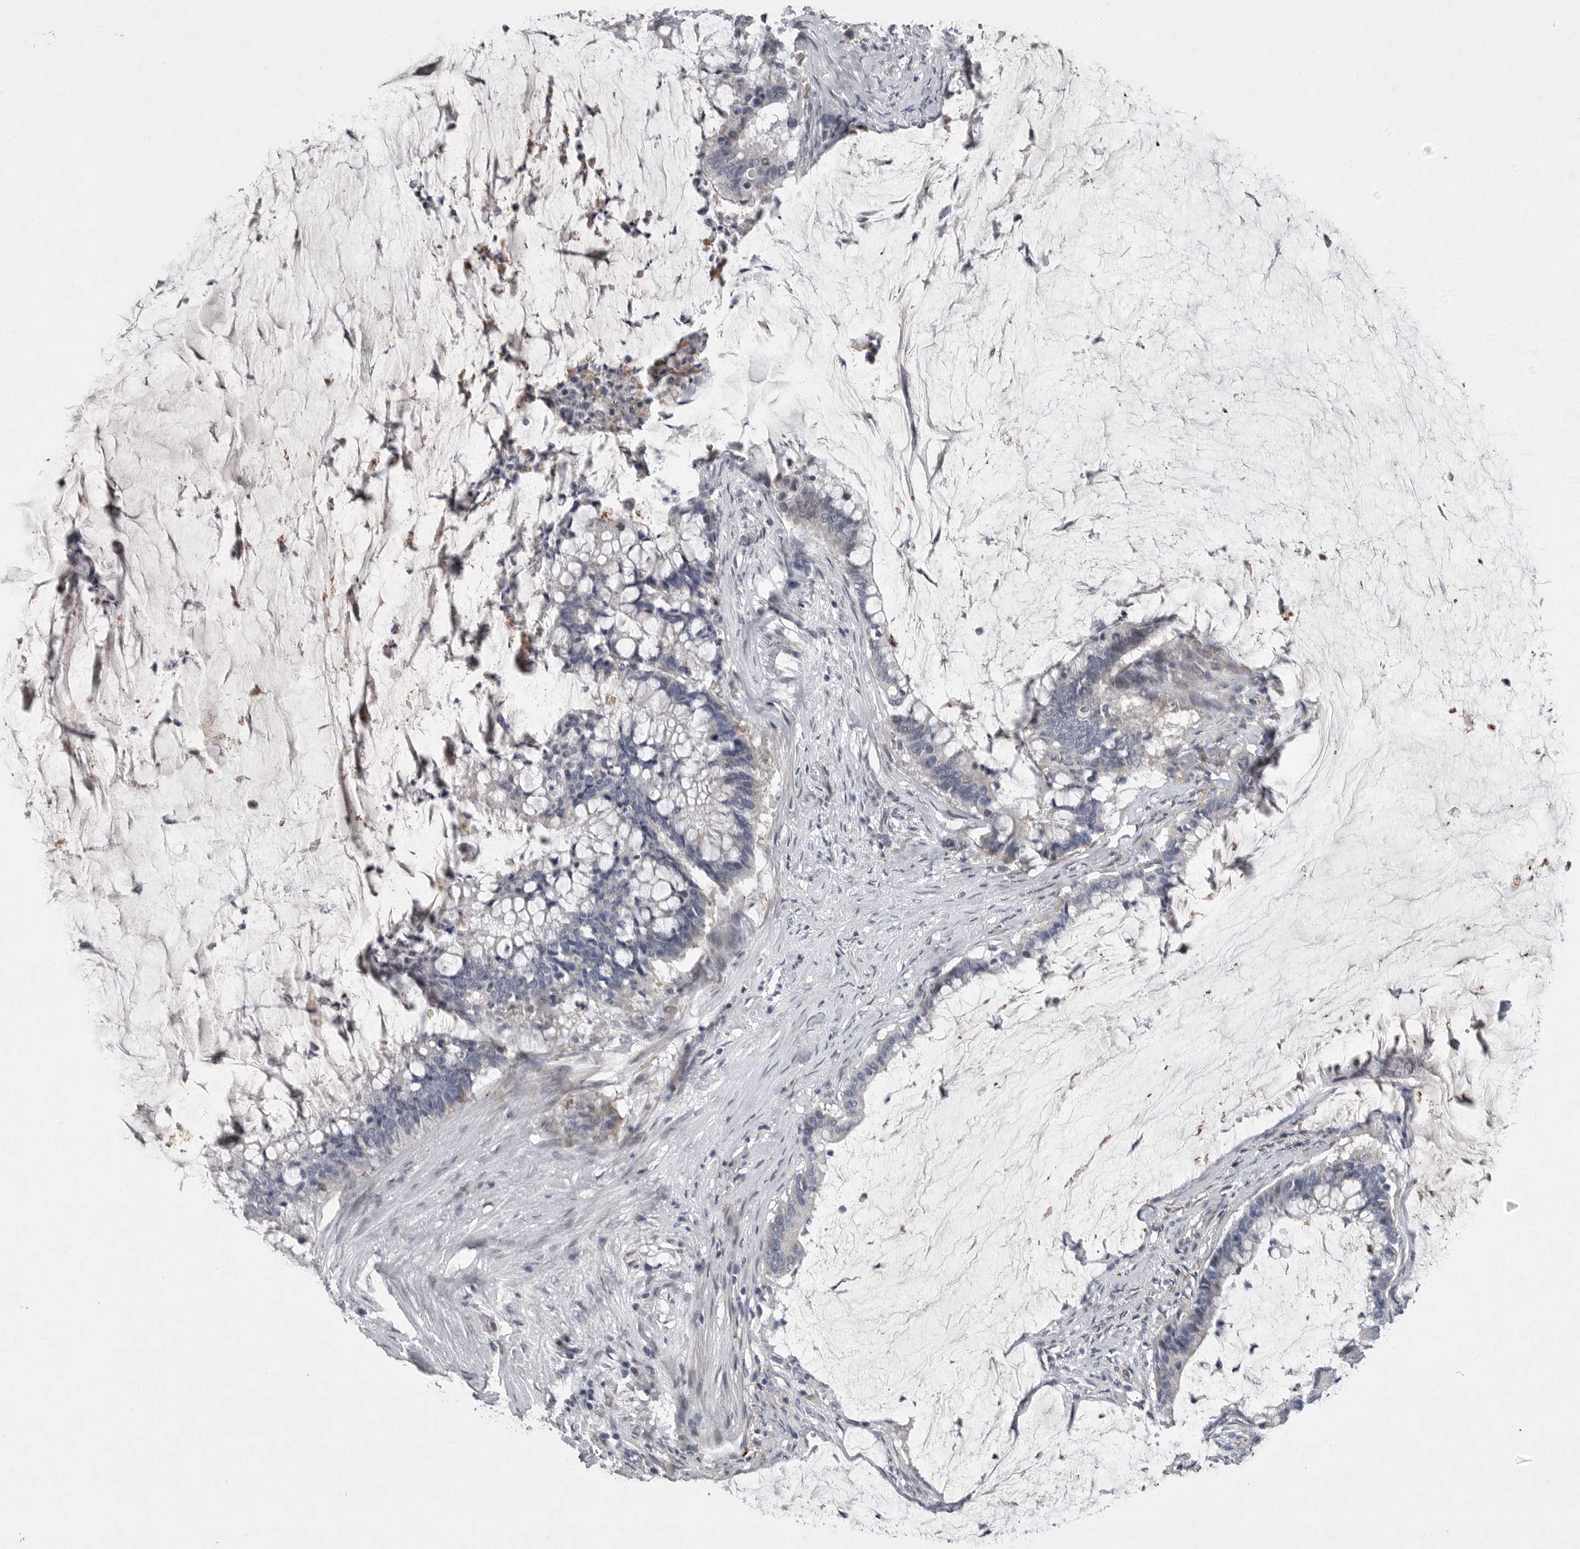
{"staining": {"intensity": "negative", "quantity": "none", "location": "none"}, "tissue": "pancreatic cancer", "cell_type": "Tumor cells", "image_type": "cancer", "snomed": [{"axis": "morphology", "description": "Adenocarcinoma, NOS"}, {"axis": "topography", "description": "Pancreas"}], "caption": "This photomicrograph is of pancreatic cancer (adenocarcinoma) stained with immunohistochemistry (IHC) to label a protein in brown with the nuclei are counter-stained blue. There is no positivity in tumor cells.", "gene": "CRP", "patient": {"sex": "male", "age": 41}}